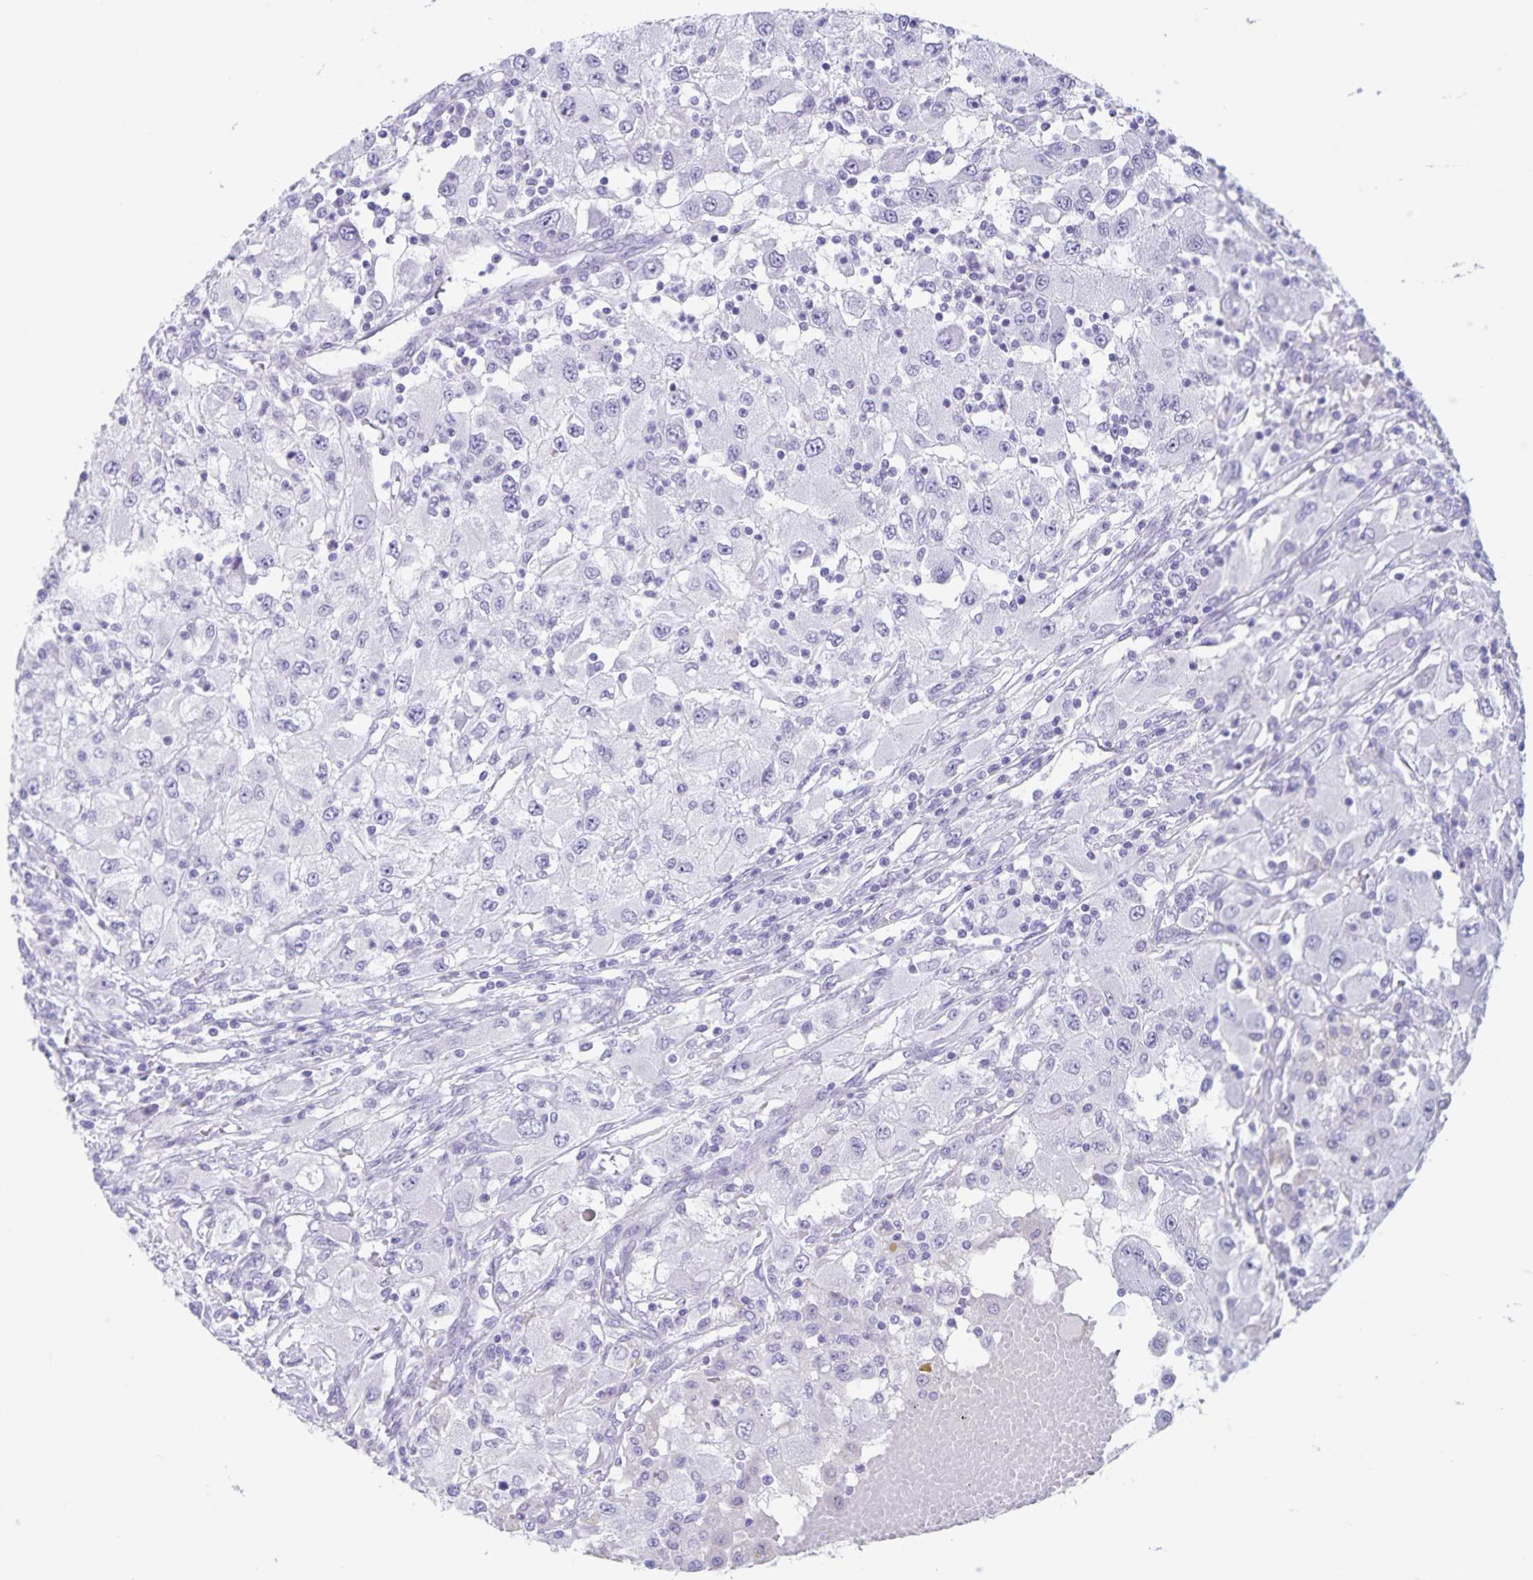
{"staining": {"intensity": "negative", "quantity": "none", "location": "none"}, "tissue": "renal cancer", "cell_type": "Tumor cells", "image_type": "cancer", "snomed": [{"axis": "morphology", "description": "Adenocarcinoma, NOS"}, {"axis": "topography", "description": "Kidney"}], "caption": "This is a image of immunohistochemistry (IHC) staining of renal cancer (adenocarcinoma), which shows no staining in tumor cells. (Stains: DAB (3,3'-diaminobenzidine) IHC with hematoxylin counter stain, Microscopy: brightfield microscopy at high magnification).", "gene": "C11orf42", "patient": {"sex": "female", "age": 67}}